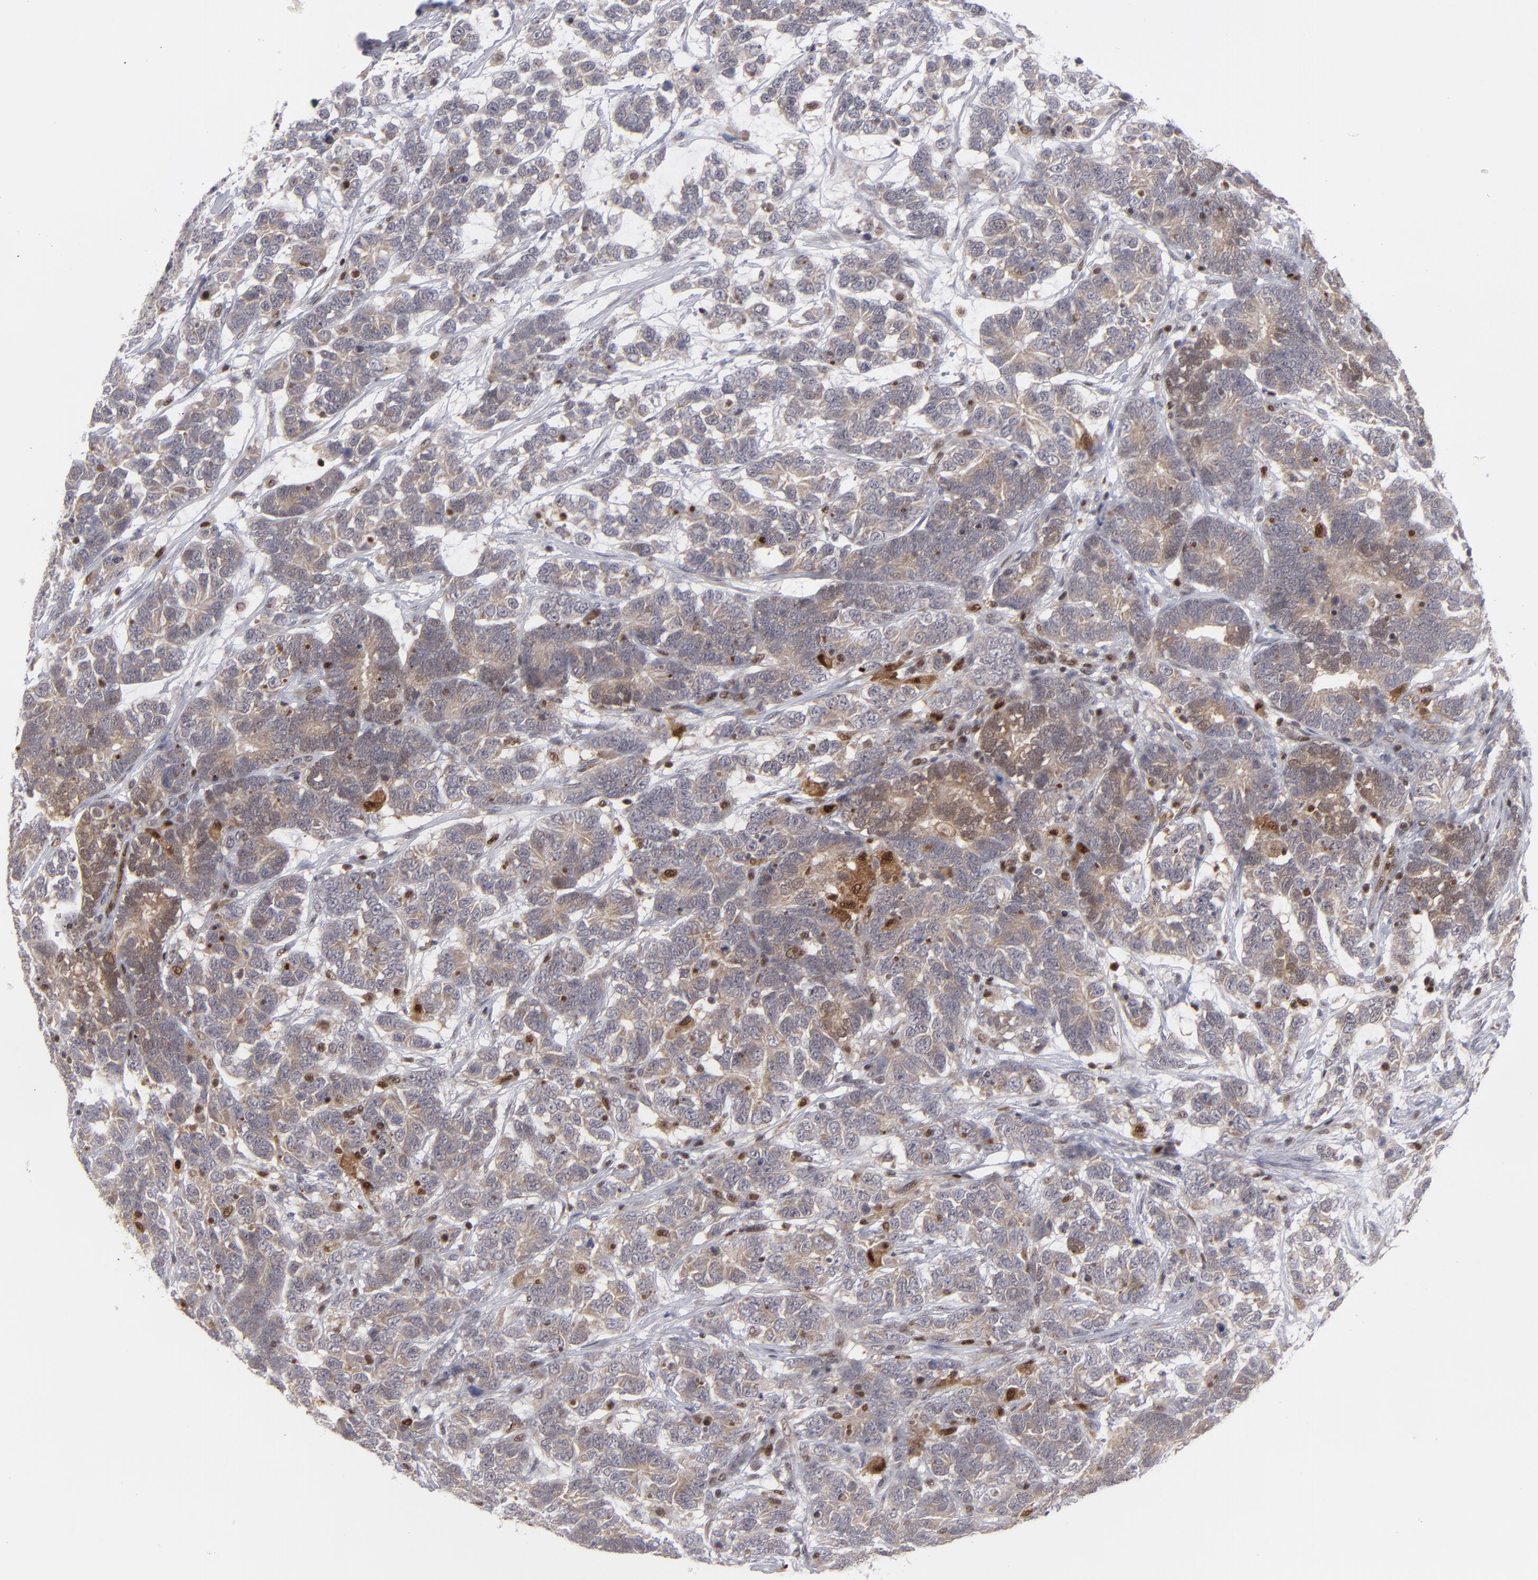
{"staining": {"intensity": "weak", "quantity": "25%-75%", "location": "cytoplasmic/membranous"}, "tissue": "testis cancer", "cell_type": "Tumor cells", "image_type": "cancer", "snomed": [{"axis": "morphology", "description": "Carcinoma, Embryonal, NOS"}, {"axis": "topography", "description": "Testis"}], "caption": "IHC image of neoplastic tissue: testis cancer stained using immunohistochemistry (IHC) demonstrates low levels of weak protein expression localized specifically in the cytoplasmic/membranous of tumor cells, appearing as a cytoplasmic/membranous brown color.", "gene": "GSR", "patient": {"sex": "male", "age": 26}}